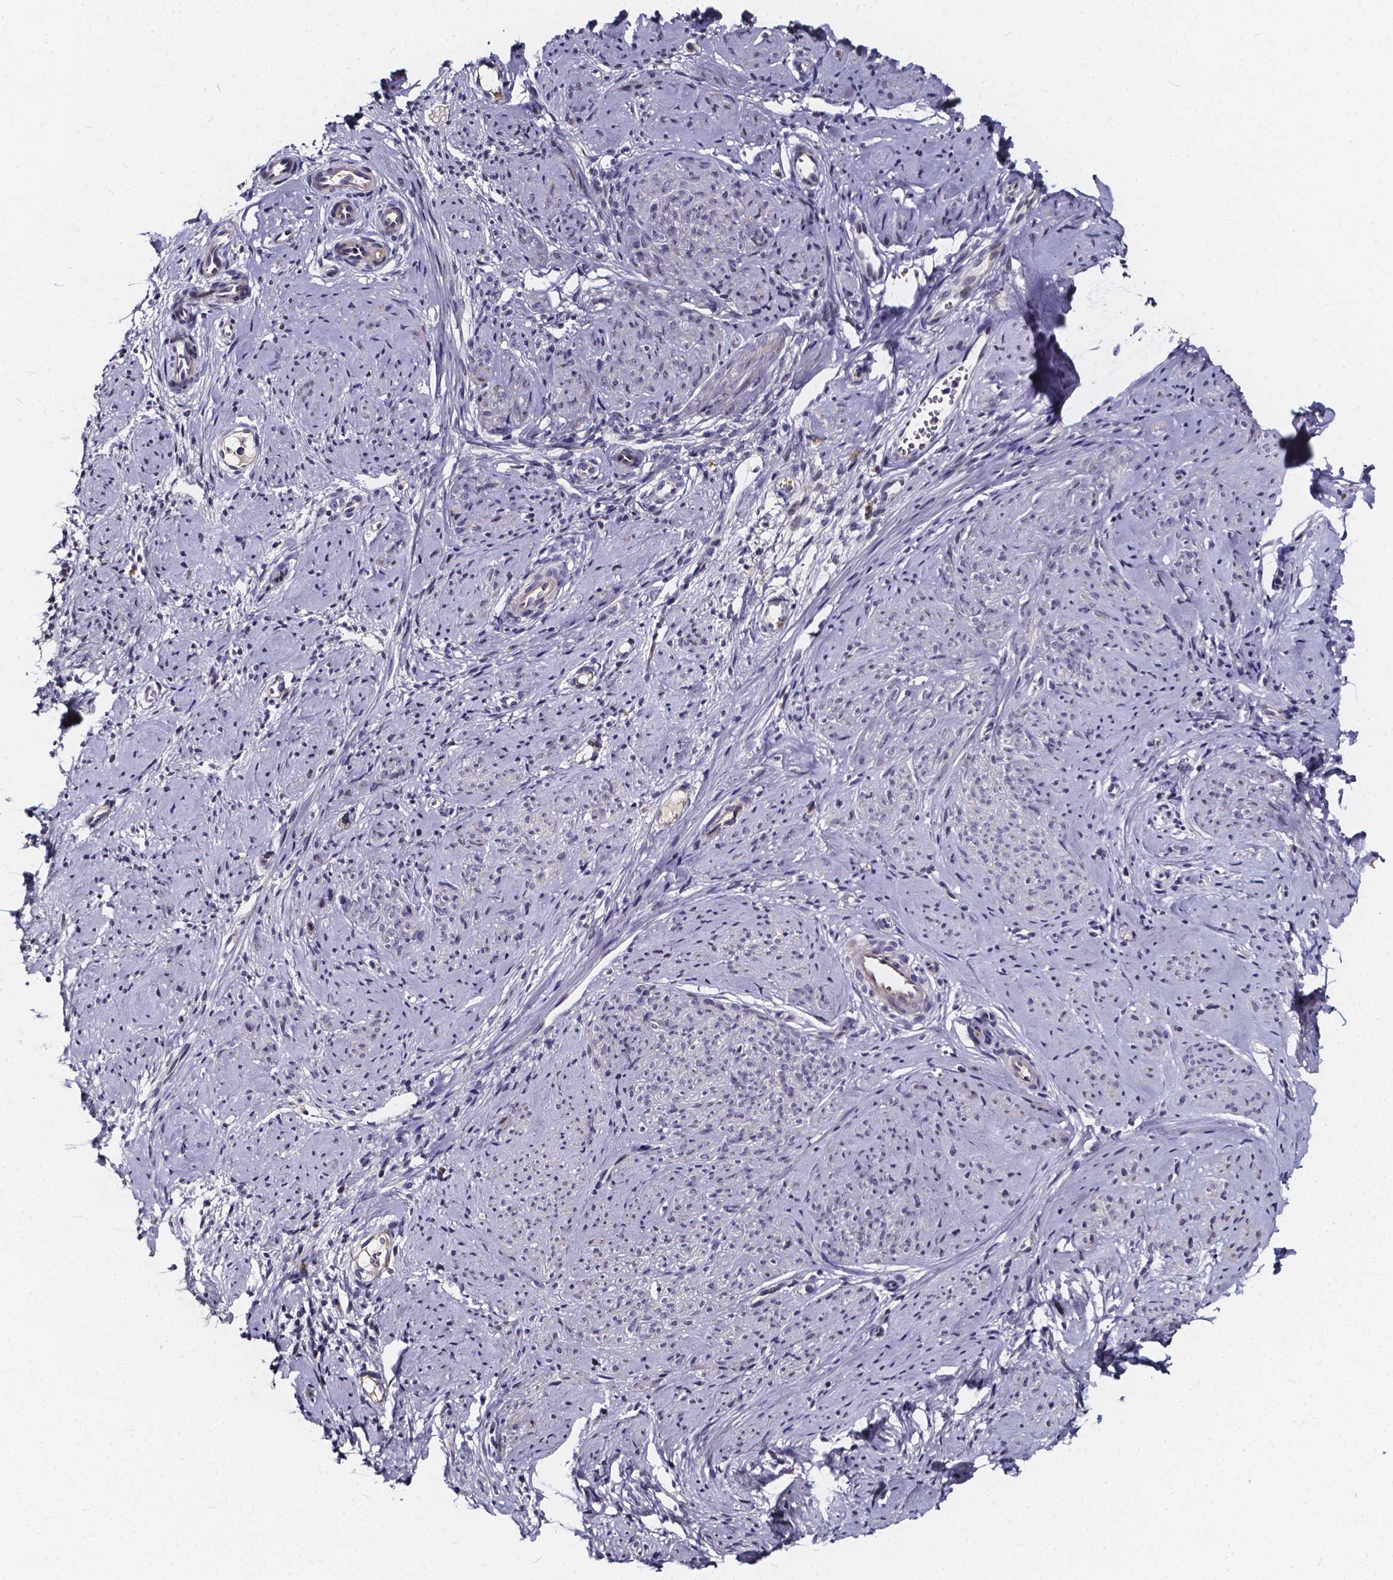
{"staining": {"intensity": "negative", "quantity": "none", "location": "none"}, "tissue": "smooth muscle", "cell_type": "Smooth muscle cells", "image_type": "normal", "snomed": [{"axis": "morphology", "description": "Normal tissue, NOS"}, {"axis": "topography", "description": "Smooth muscle"}], "caption": "Immunohistochemistry image of benign smooth muscle: smooth muscle stained with DAB (3,3'-diaminobenzidine) displays no significant protein expression in smooth muscle cells.", "gene": "SOWAHA", "patient": {"sex": "female", "age": 48}}